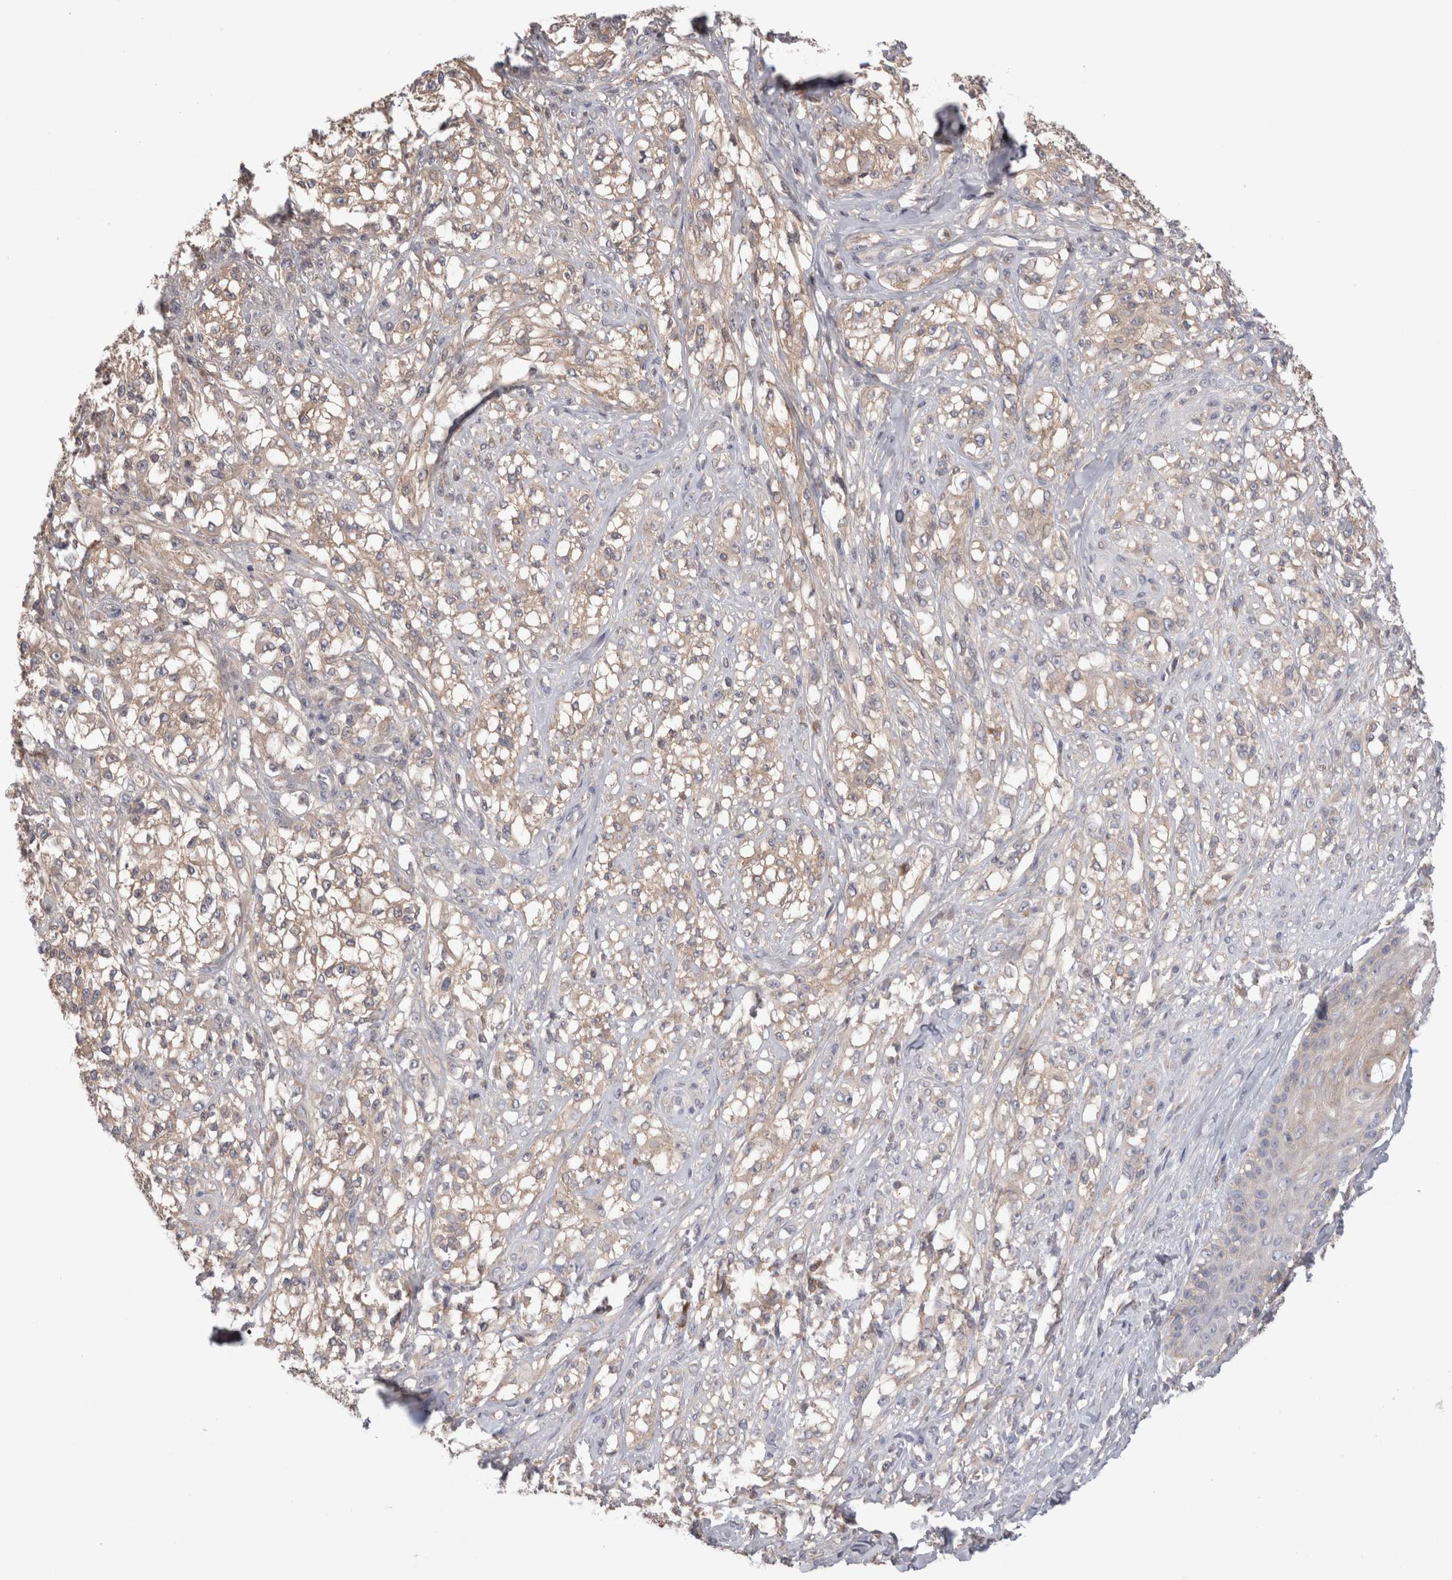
{"staining": {"intensity": "weak", "quantity": ">75%", "location": "cytoplasmic/membranous"}, "tissue": "melanoma", "cell_type": "Tumor cells", "image_type": "cancer", "snomed": [{"axis": "morphology", "description": "Malignant melanoma, NOS"}, {"axis": "topography", "description": "Skin of head"}], "caption": "IHC (DAB) staining of human melanoma demonstrates weak cytoplasmic/membranous protein staining in approximately >75% of tumor cells.", "gene": "OTOR", "patient": {"sex": "male", "age": 83}}